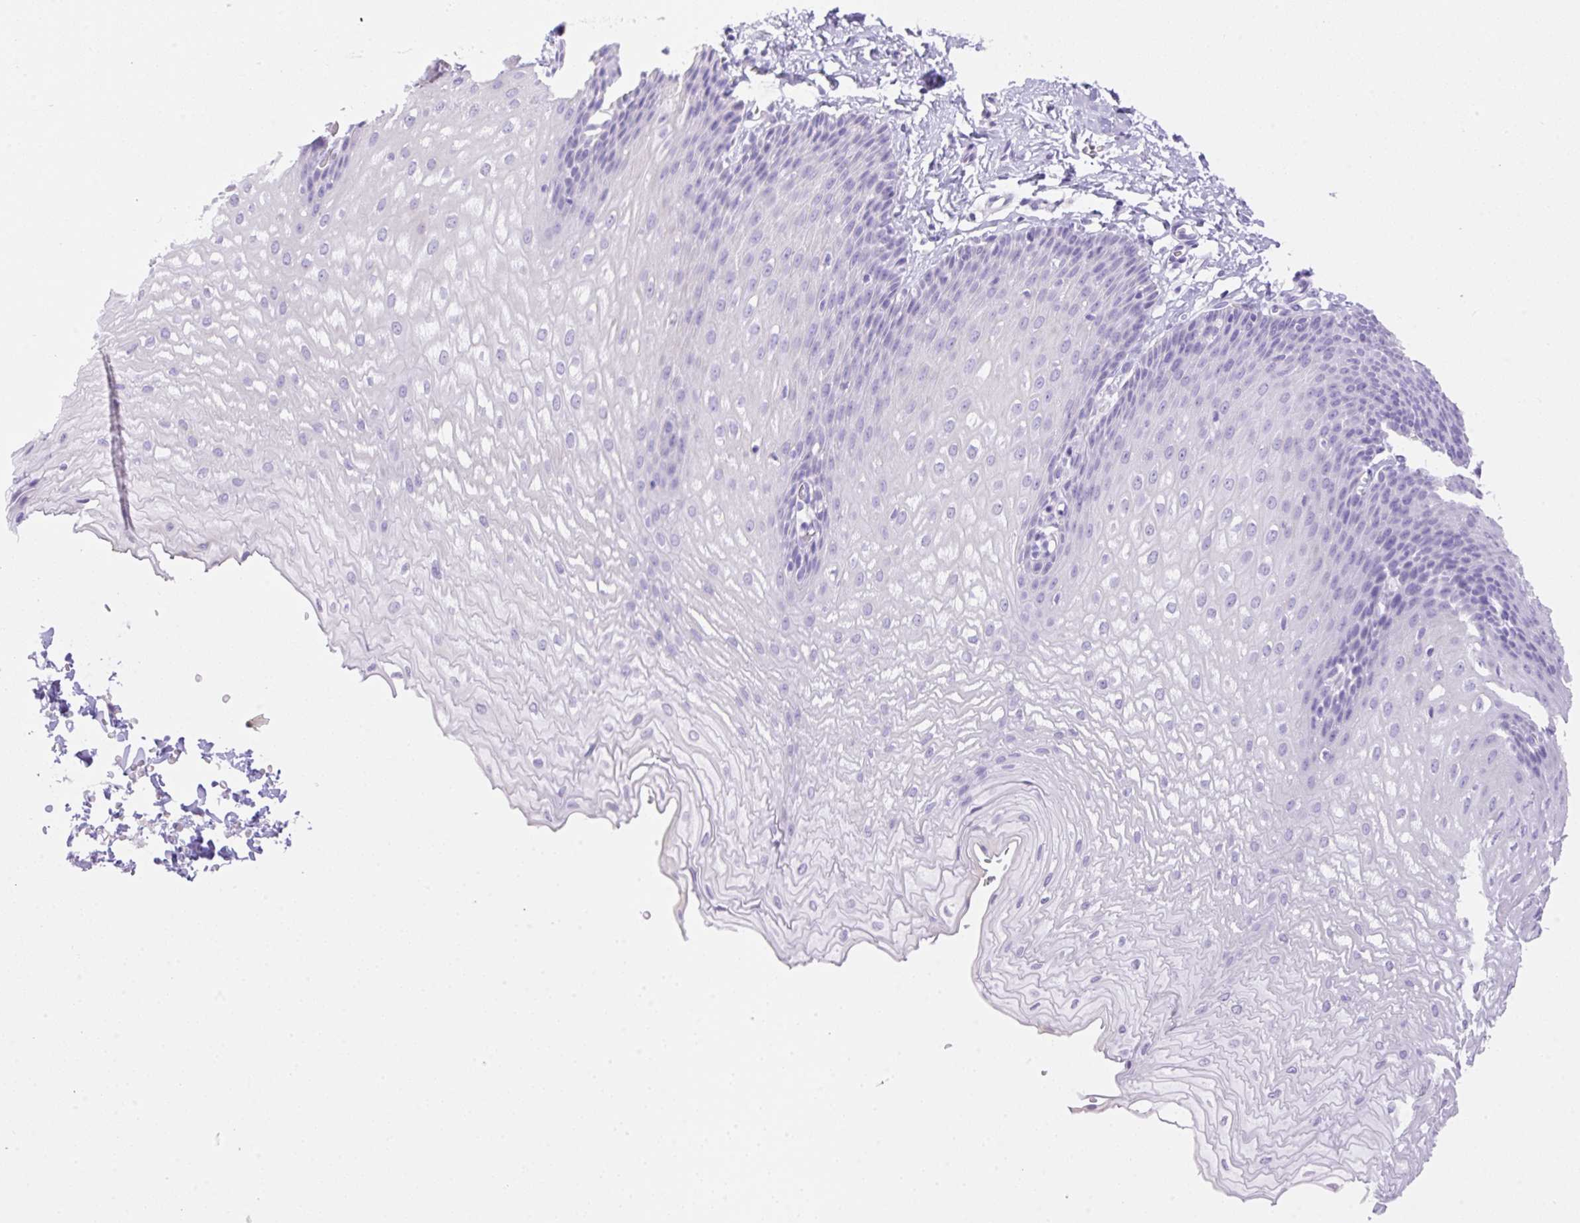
{"staining": {"intensity": "moderate", "quantity": "<25%", "location": "cytoplasmic/membranous"}, "tissue": "esophagus", "cell_type": "Squamous epithelial cells", "image_type": "normal", "snomed": [{"axis": "morphology", "description": "Normal tissue, NOS"}, {"axis": "topography", "description": "Esophagus"}], "caption": "Squamous epithelial cells demonstrate low levels of moderate cytoplasmic/membranous expression in about <25% of cells in unremarkable esophagus.", "gene": "HCRTR2", "patient": {"sex": "male", "age": 70}}